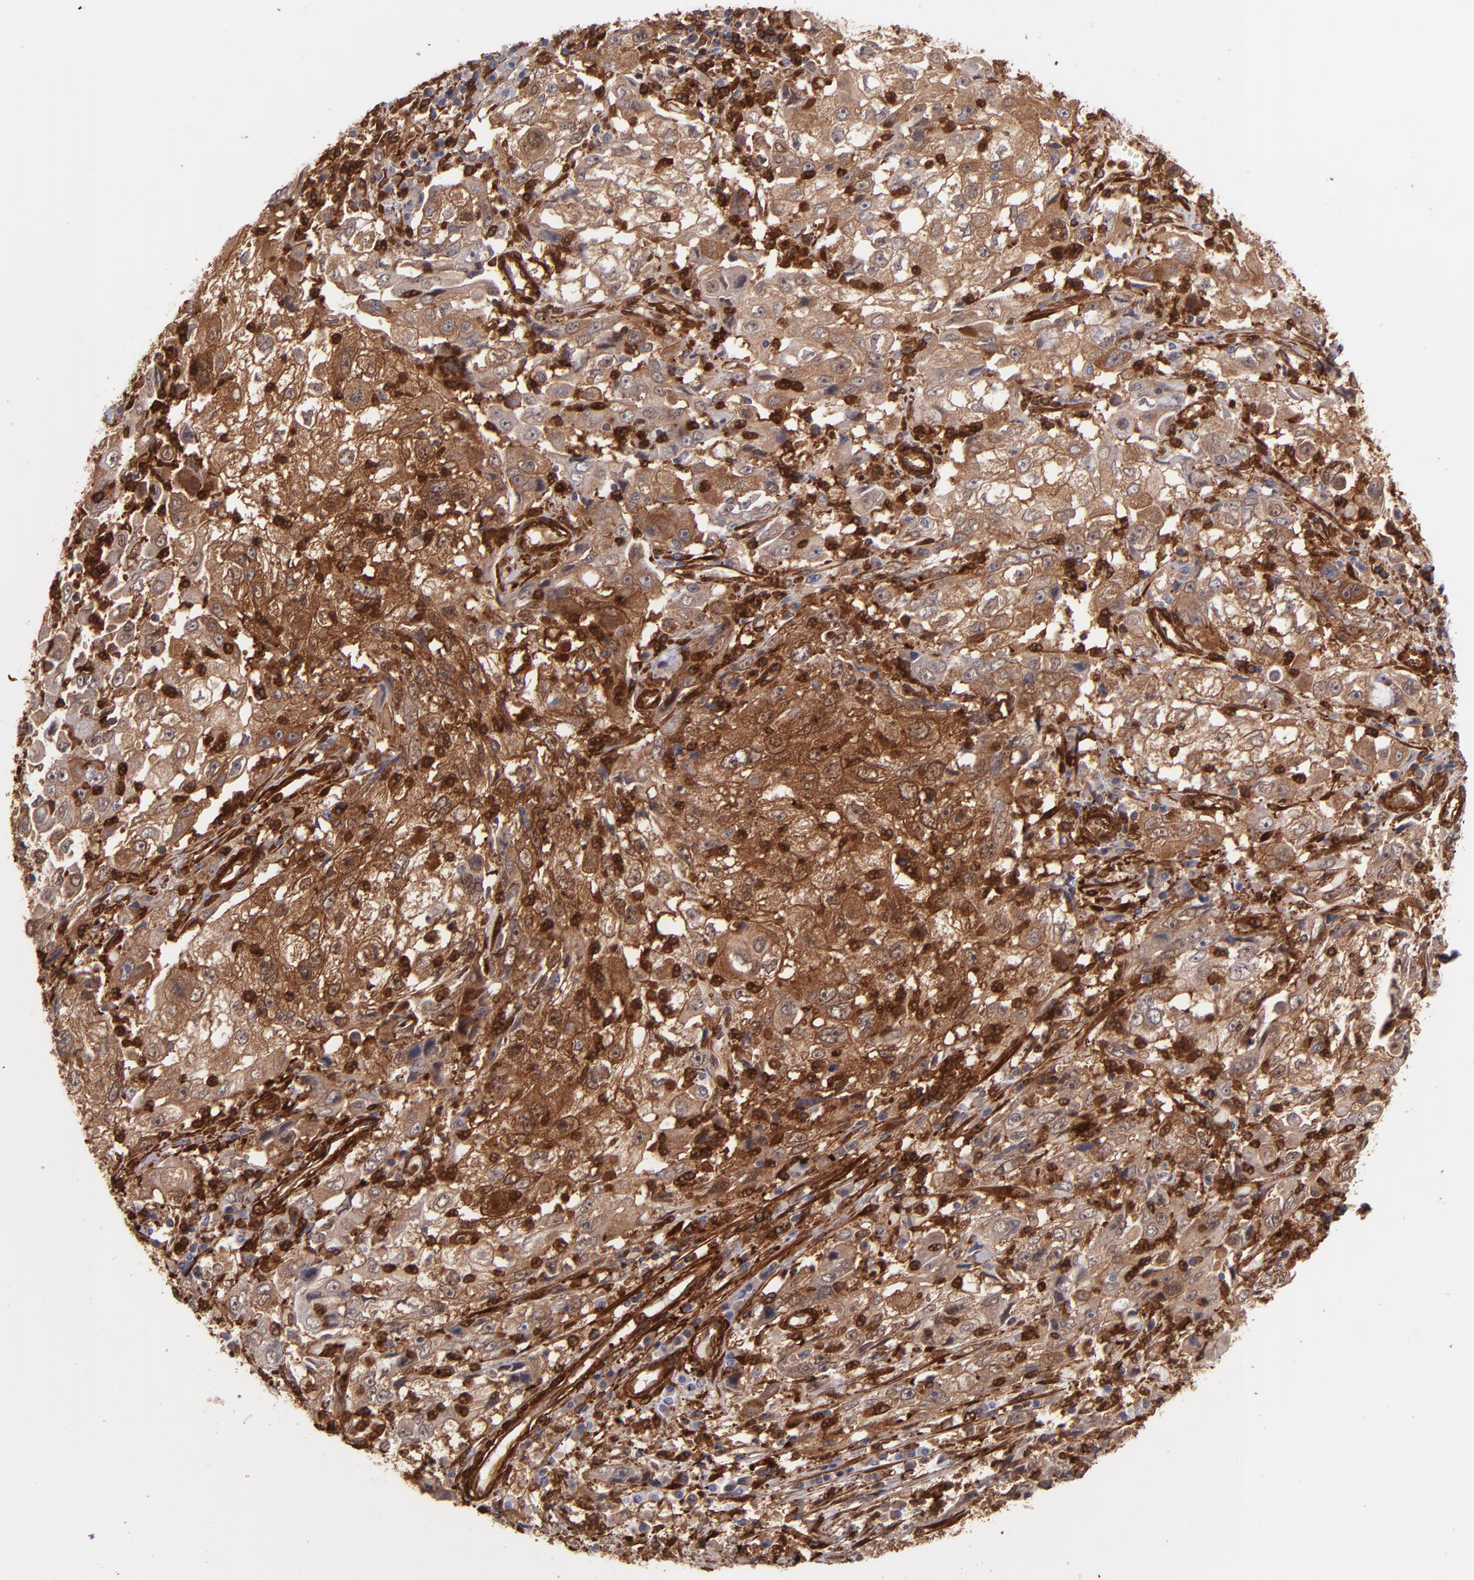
{"staining": {"intensity": "moderate", "quantity": ">75%", "location": "cytoplasmic/membranous"}, "tissue": "cervical cancer", "cell_type": "Tumor cells", "image_type": "cancer", "snomed": [{"axis": "morphology", "description": "Squamous cell carcinoma, NOS"}, {"axis": "topography", "description": "Cervix"}], "caption": "Tumor cells show medium levels of moderate cytoplasmic/membranous positivity in about >75% of cells in human cervical cancer (squamous cell carcinoma). The protein of interest is shown in brown color, while the nuclei are stained blue.", "gene": "VCL", "patient": {"sex": "female", "age": 36}}